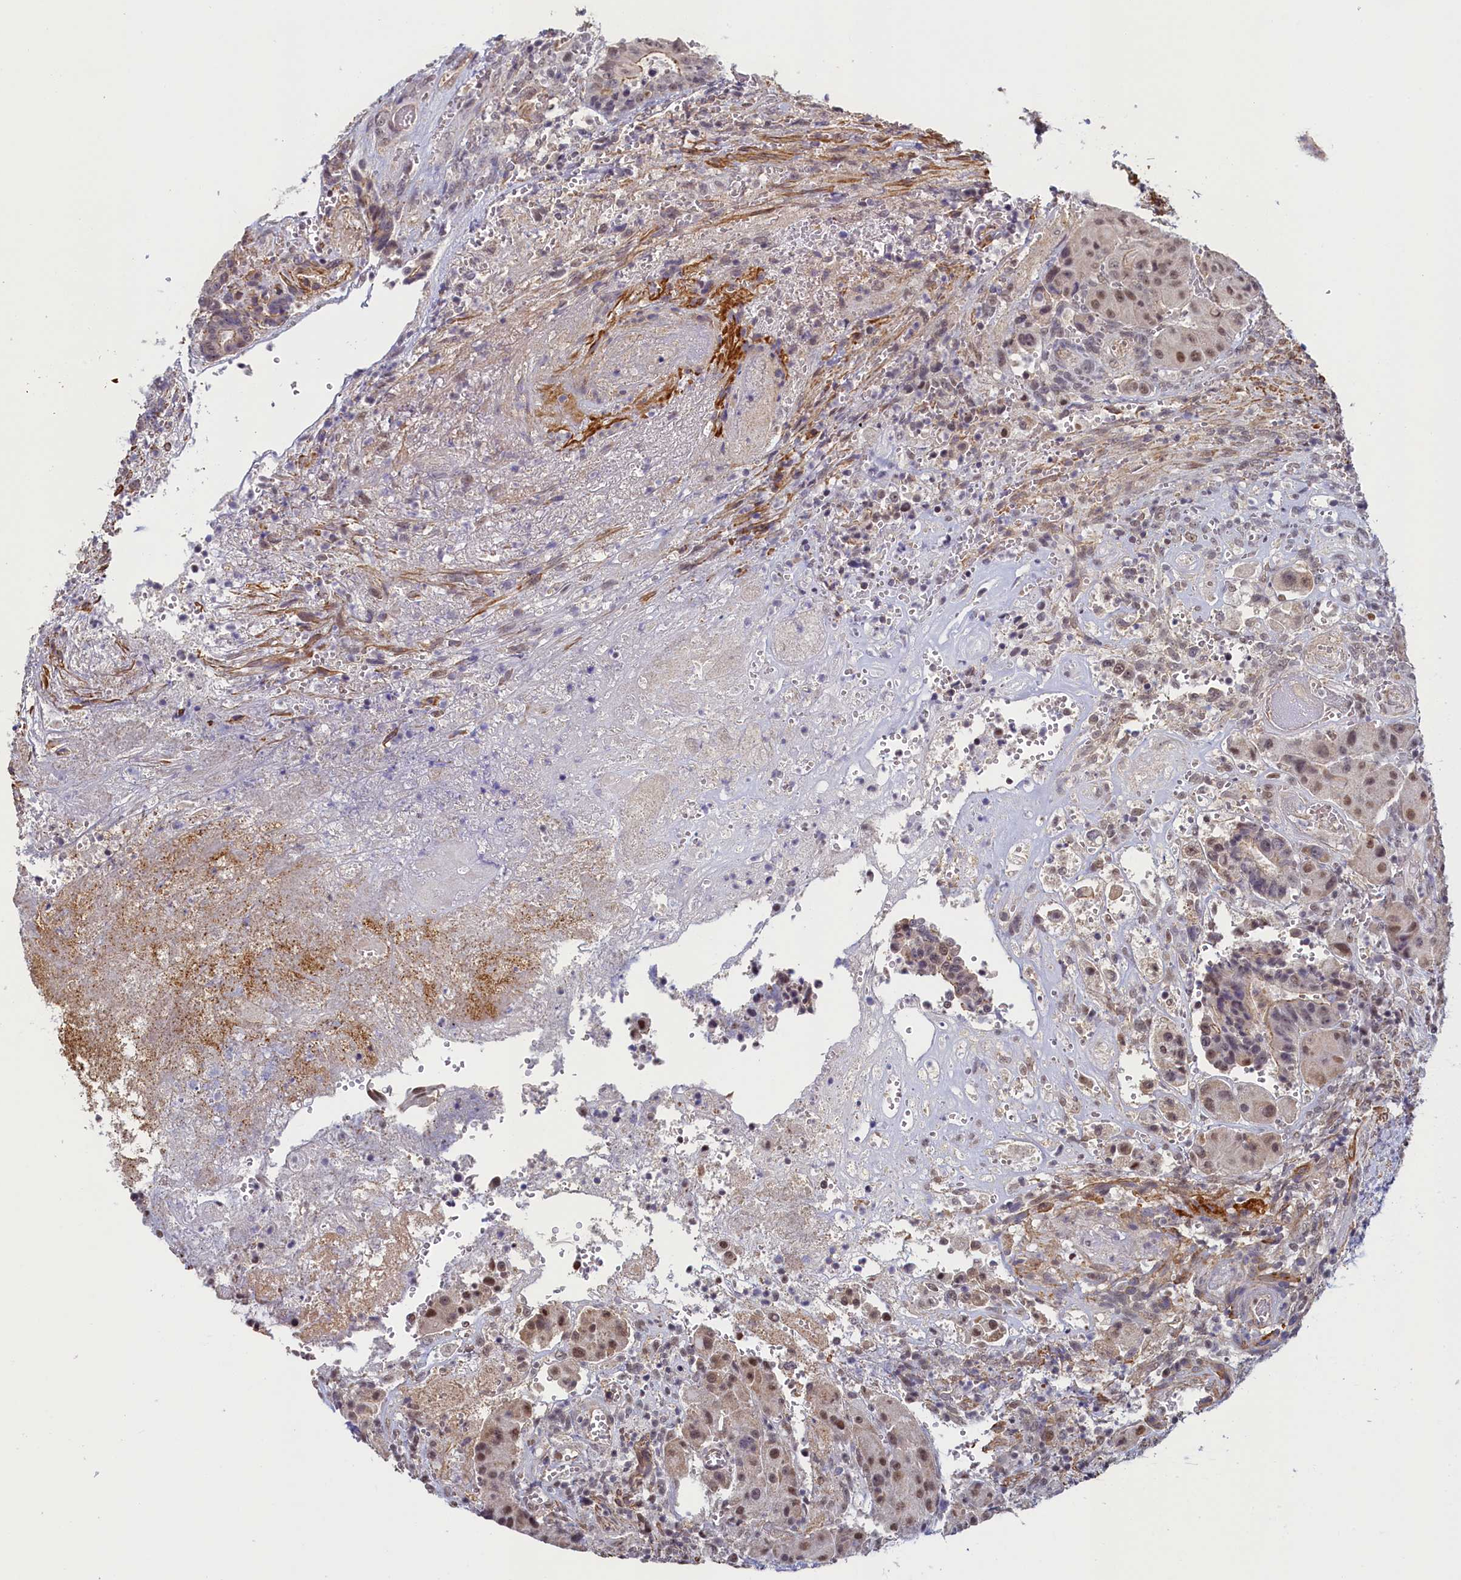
{"staining": {"intensity": "moderate", "quantity": "25%-75%", "location": "nuclear"}, "tissue": "colorectal cancer", "cell_type": "Tumor cells", "image_type": "cancer", "snomed": [{"axis": "morphology", "description": "Adenocarcinoma, NOS"}, {"axis": "topography", "description": "Rectum"}], "caption": "There is medium levels of moderate nuclear staining in tumor cells of colorectal cancer (adenocarcinoma), as demonstrated by immunohistochemical staining (brown color).", "gene": "INTS14", "patient": {"sex": "male", "age": 69}}